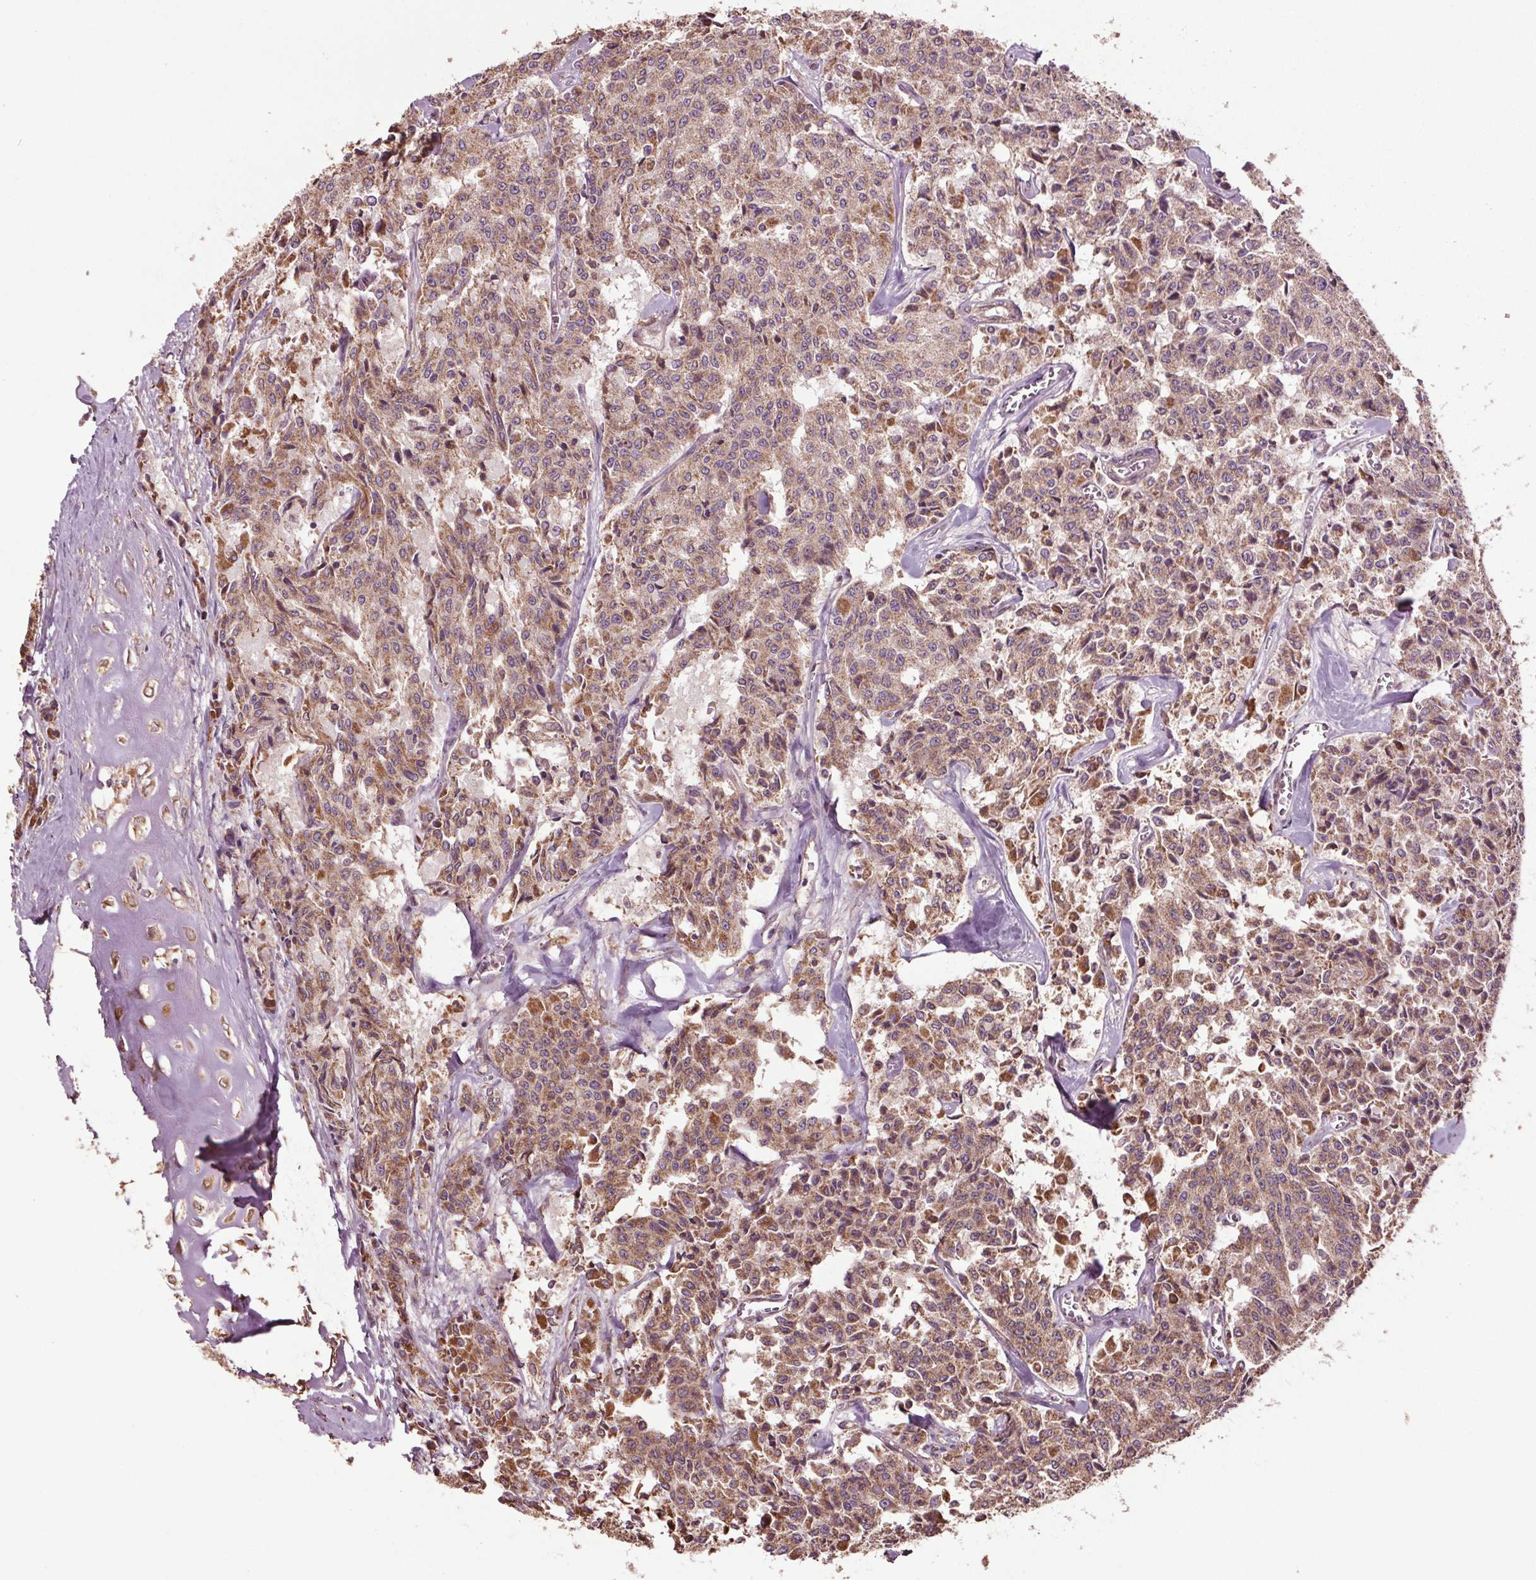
{"staining": {"intensity": "weak", "quantity": "25%-75%", "location": "cytoplasmic/membranous"}, "tissue": "carcinoid", "cell_type": "Tumor cells", "image_type": "cancer", "snomed": [{"axis": "morphology", "description": "Carcinoid, malignant, NOS"}, {"axis": "topography", "description": "Lung"}], "caption": "Carcinoid was stained to show a protein in brown. There is low levels of weak cytoplasmic/membranous staining in approximately 25%-75% of tumor cells.", "gene": "RNPEP", "patient": {"sex": "male", "age": 71}}